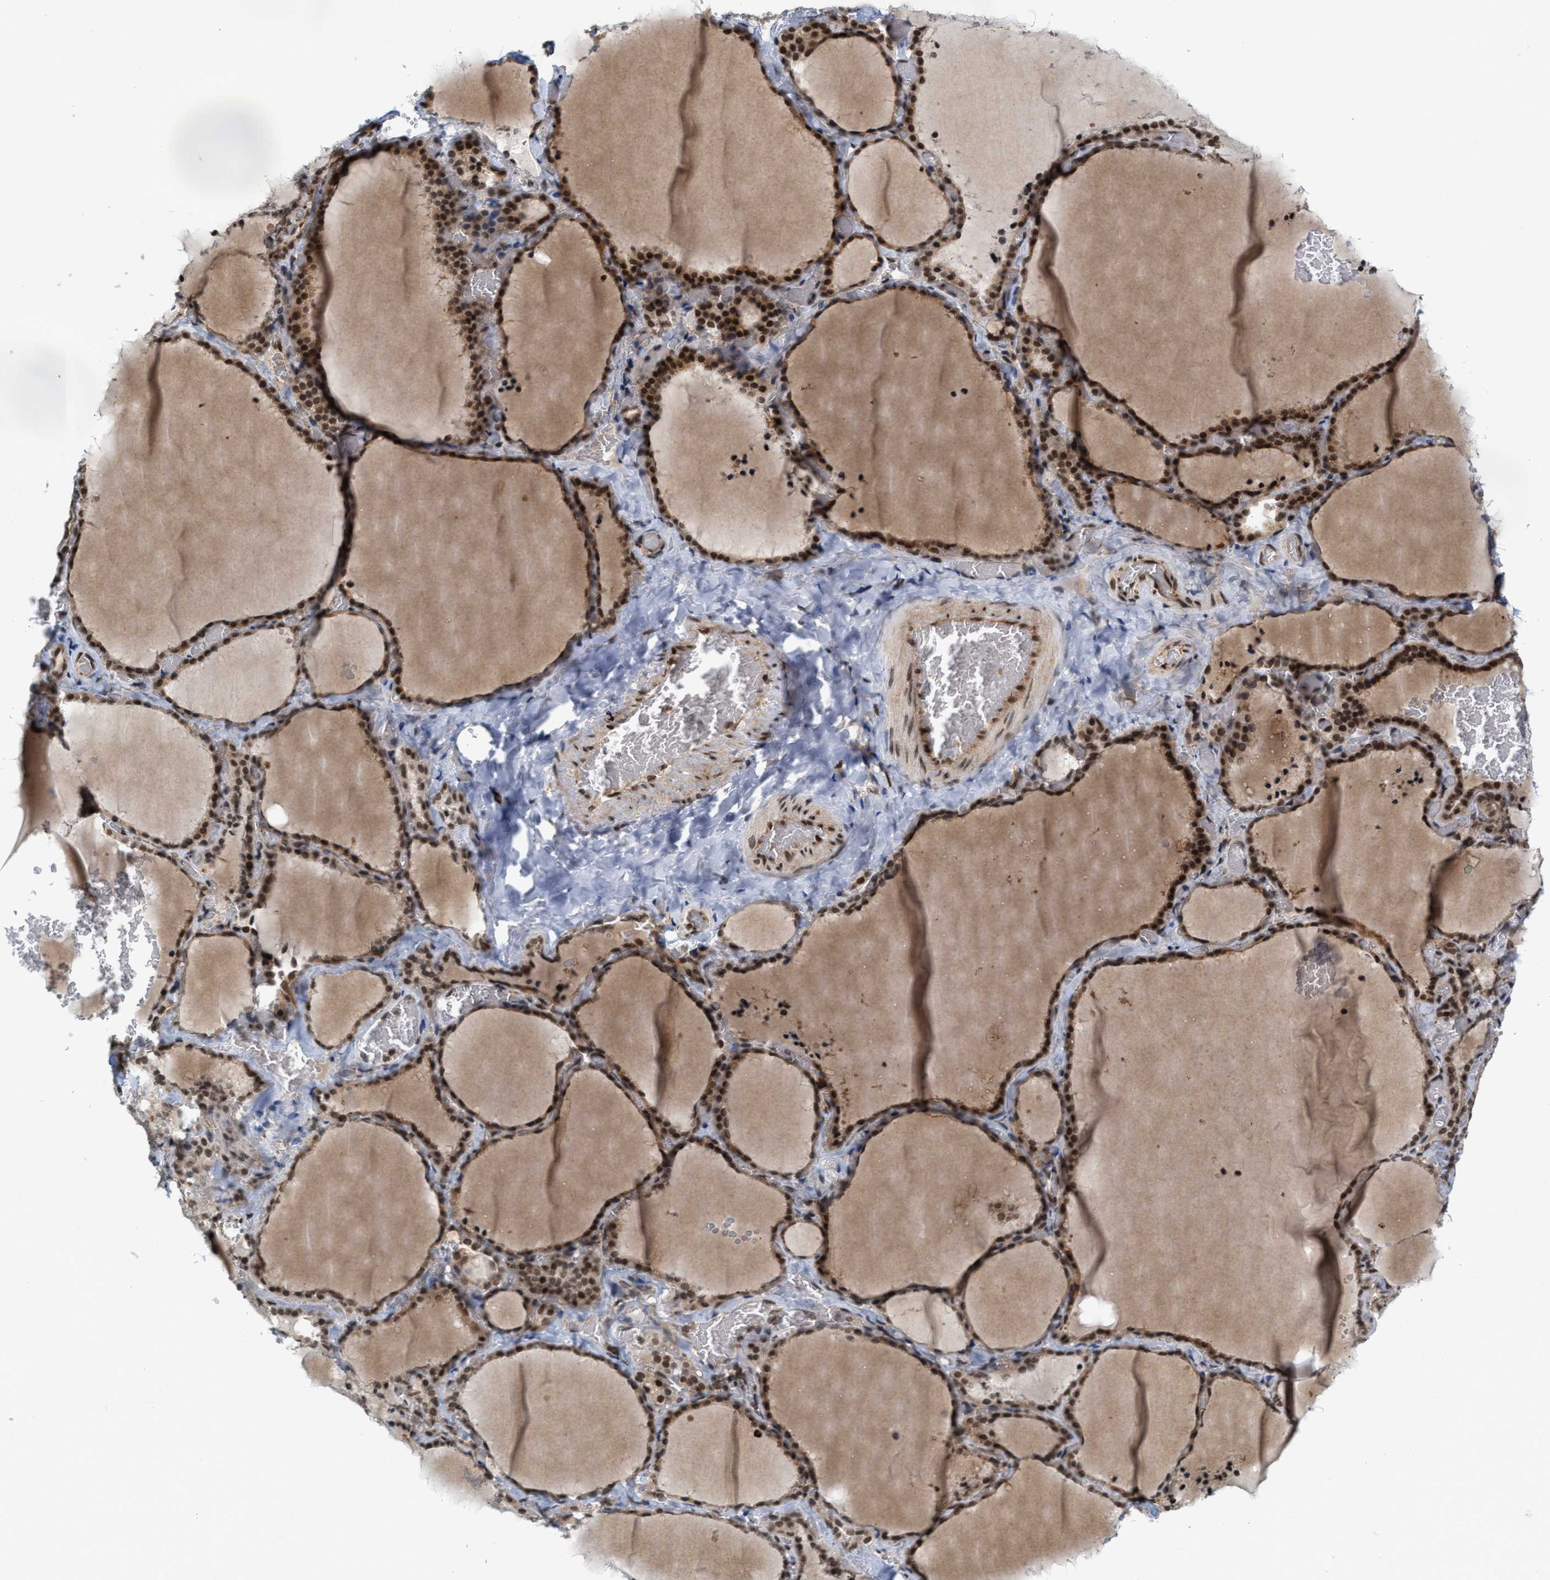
{"staining": {"intensity": "strong", "quantity": ">75%", "location": "nuclear"}, "tissue": "thyroid gland", "cell_type": "Glandular cells", "image_type": "normal", "snomed": [{"axis": "morphology", "description": "Normal tissue, NOS"}, {"axis": "topography", "description": "Thyroid gland"}], "caption": "Strong nuclear positivity for a protein is identified in about >75% of glandular cells of benign thyroid gland using IHC.", "gene": "ANKRD6", "patient": {"sex": "female", "age": 22}}